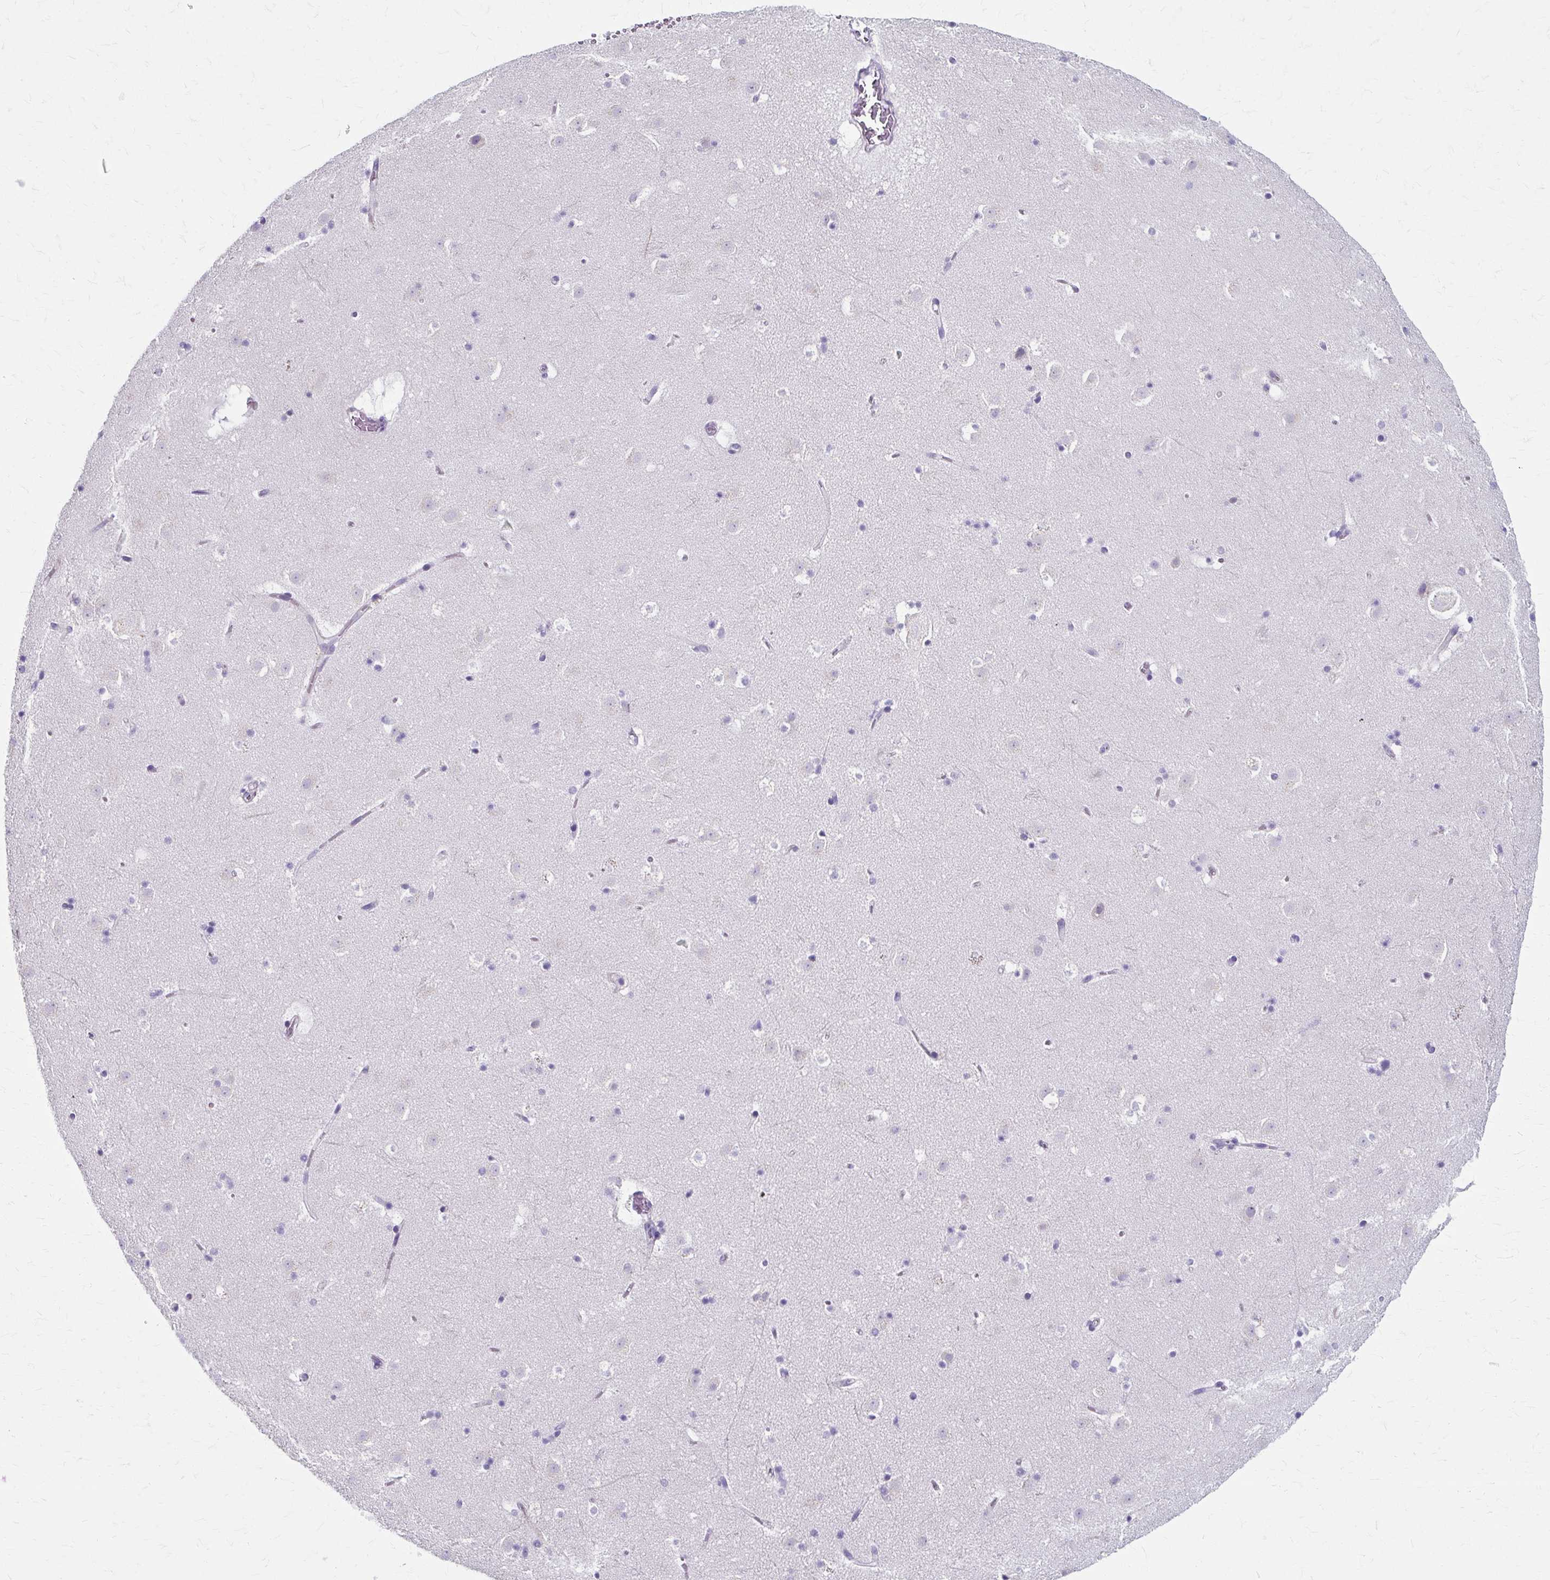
{"staining": {"intensity": "negative", "quantity": "none", "location": "none"}, "tissue": "caudate", "cell_type": "Glial cells", "image_type": "normal", "snomed": [{"axis": "morphology", "description": "Normal tissue, NOS"}, {"axis": "topography", "description": "Lateral ventricle wall"}], "caption": "Immunohistochemistry (IHC) of benign caudate exhibits no staining in glial cells. The staining was performed using DAB (3,3'-diaminobenzidine) to visualize the protein expression in brown, while the nuclei were stained in blue with hematoxylin (Magnification: 20x).", "gene": "ZNF555", "patient": {"sex": "male", "age": 37}}